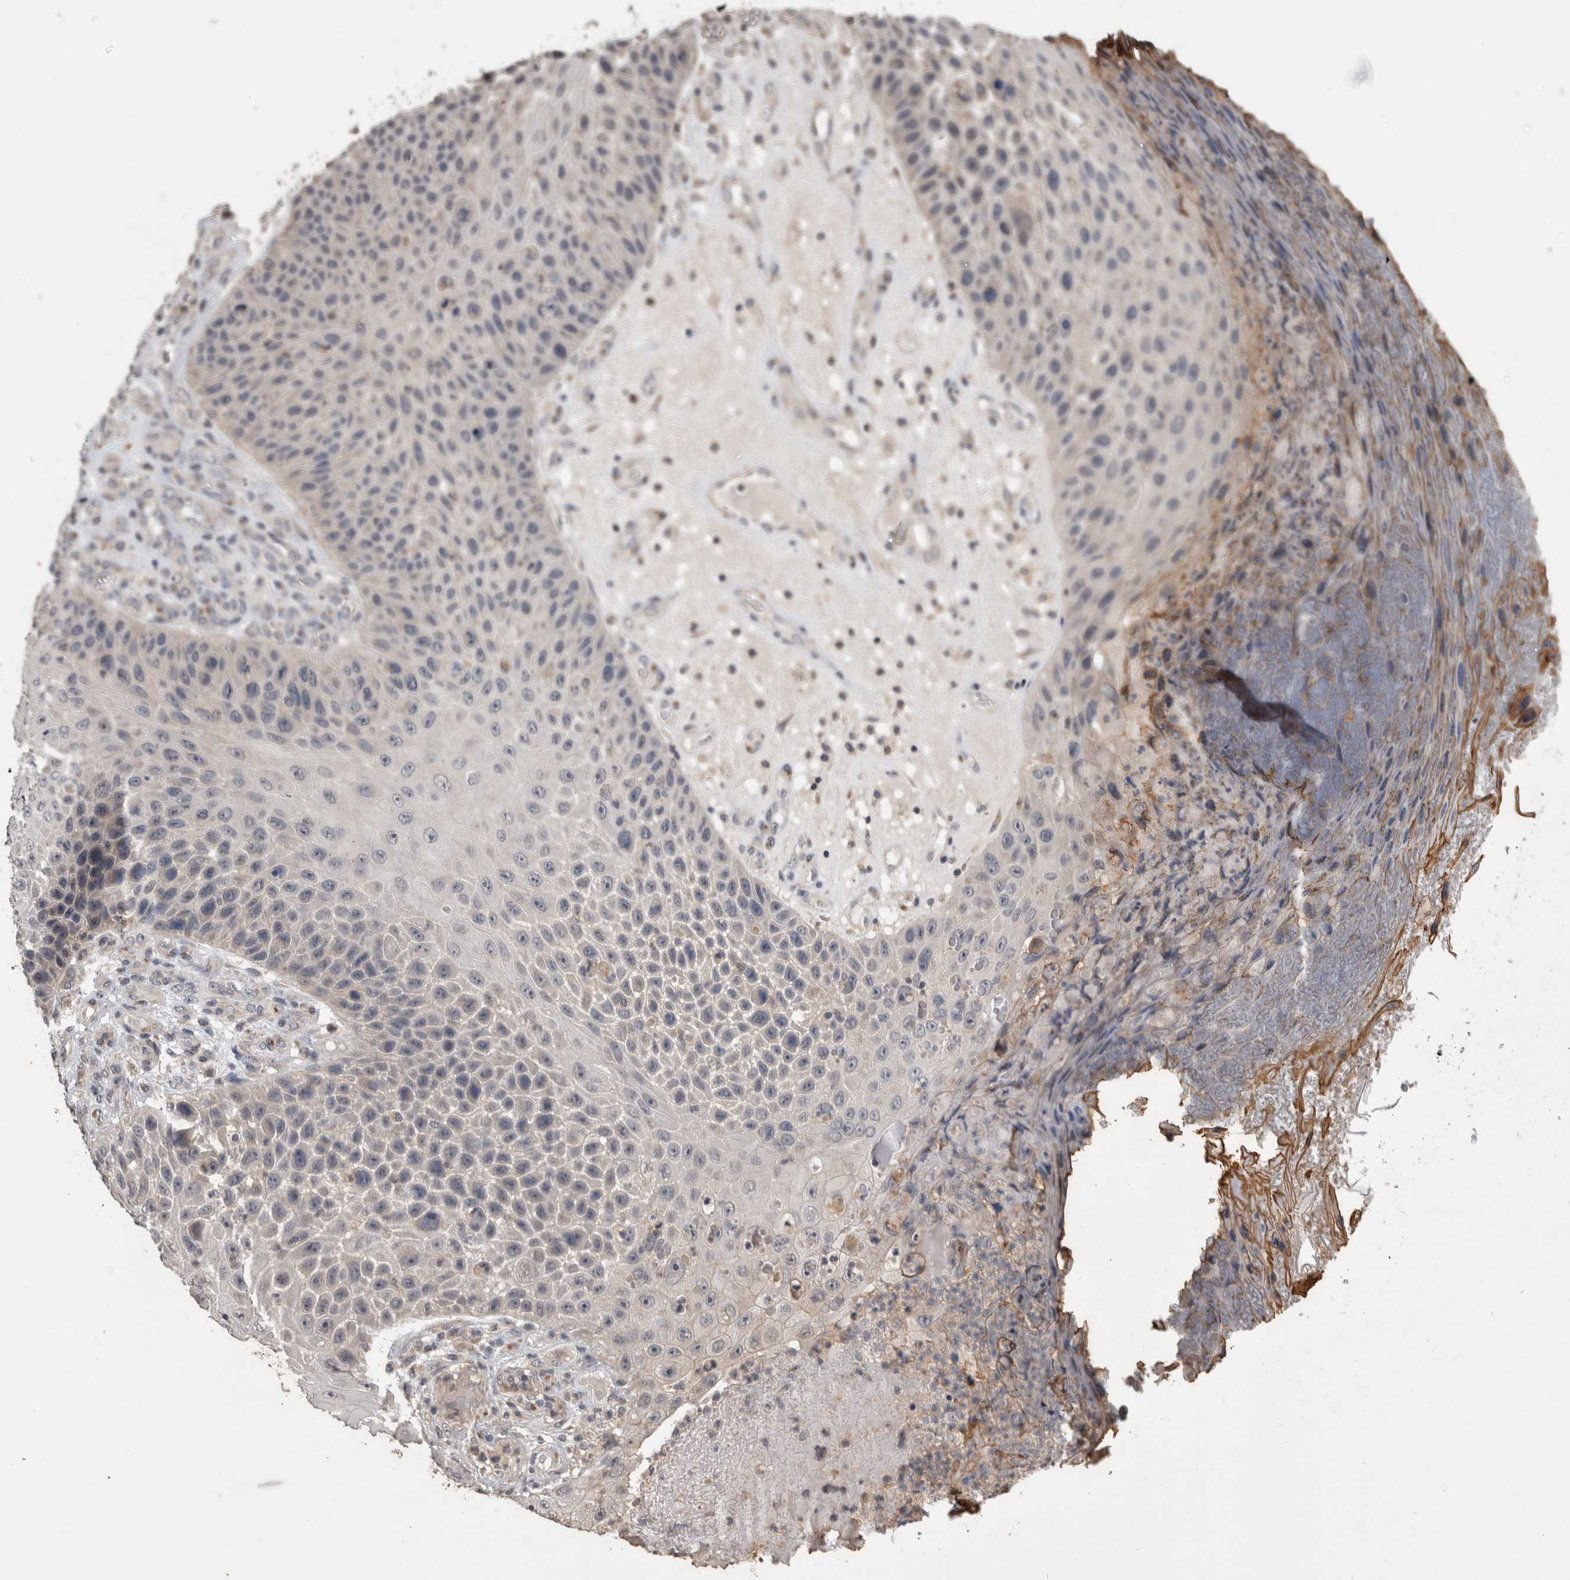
{"staining": {"intensity": "negative", "quantity": "none", "location": "none"}, "tissue": "skin cancer", "cell_type": "Tumor cells", "image_type": "cancer", "snomed": [{"axis": "morphology", "description": "Squamous cell carcinoma, NOS"}, {"axis": "topography", "description": "Skin"}], "caption": "Protein analysis of squamous cell carcinoma (skin) demonstrates no significant staining in tumor cells.", "gene": "ANXA13", "patient": {"sex": "female", "age": 88}}